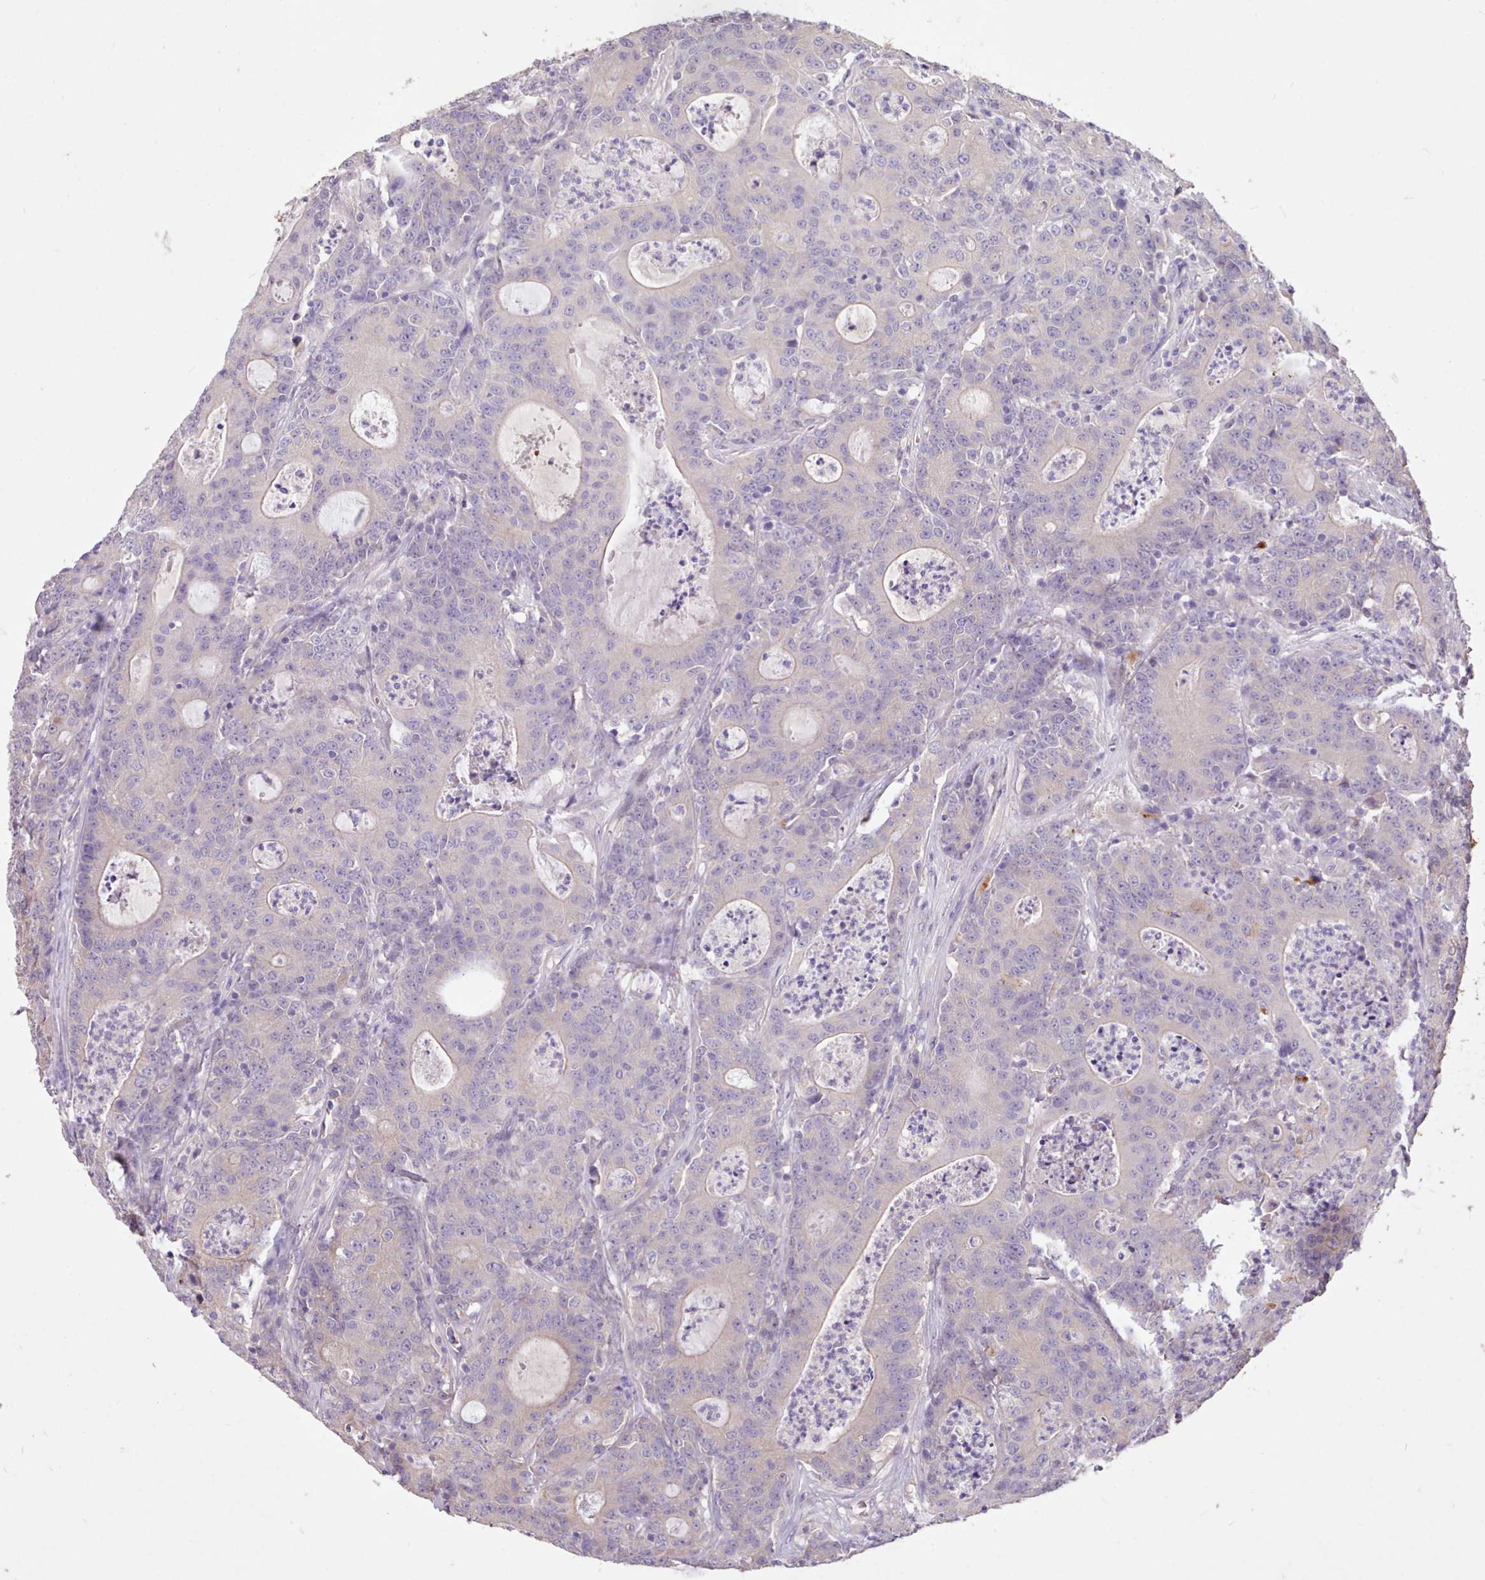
{"staining": {"intensity": "negative", "quantity": "none", "location": "none"}, "tissue": "colorectal cancer", "cell_type": "Tumor cells", "image_type": "cancer", "snomed": [{"axis": "morphology", "description": "Adenocarcinoma, NOS"}, {"axis": "topography", "description": "Colon"}], "caption": "Protein analysis of colorectal cancer shows no significant positivity in tumor cells.", "gene": "ZNF607", "patient": {"sex": "male", "age": 83}}